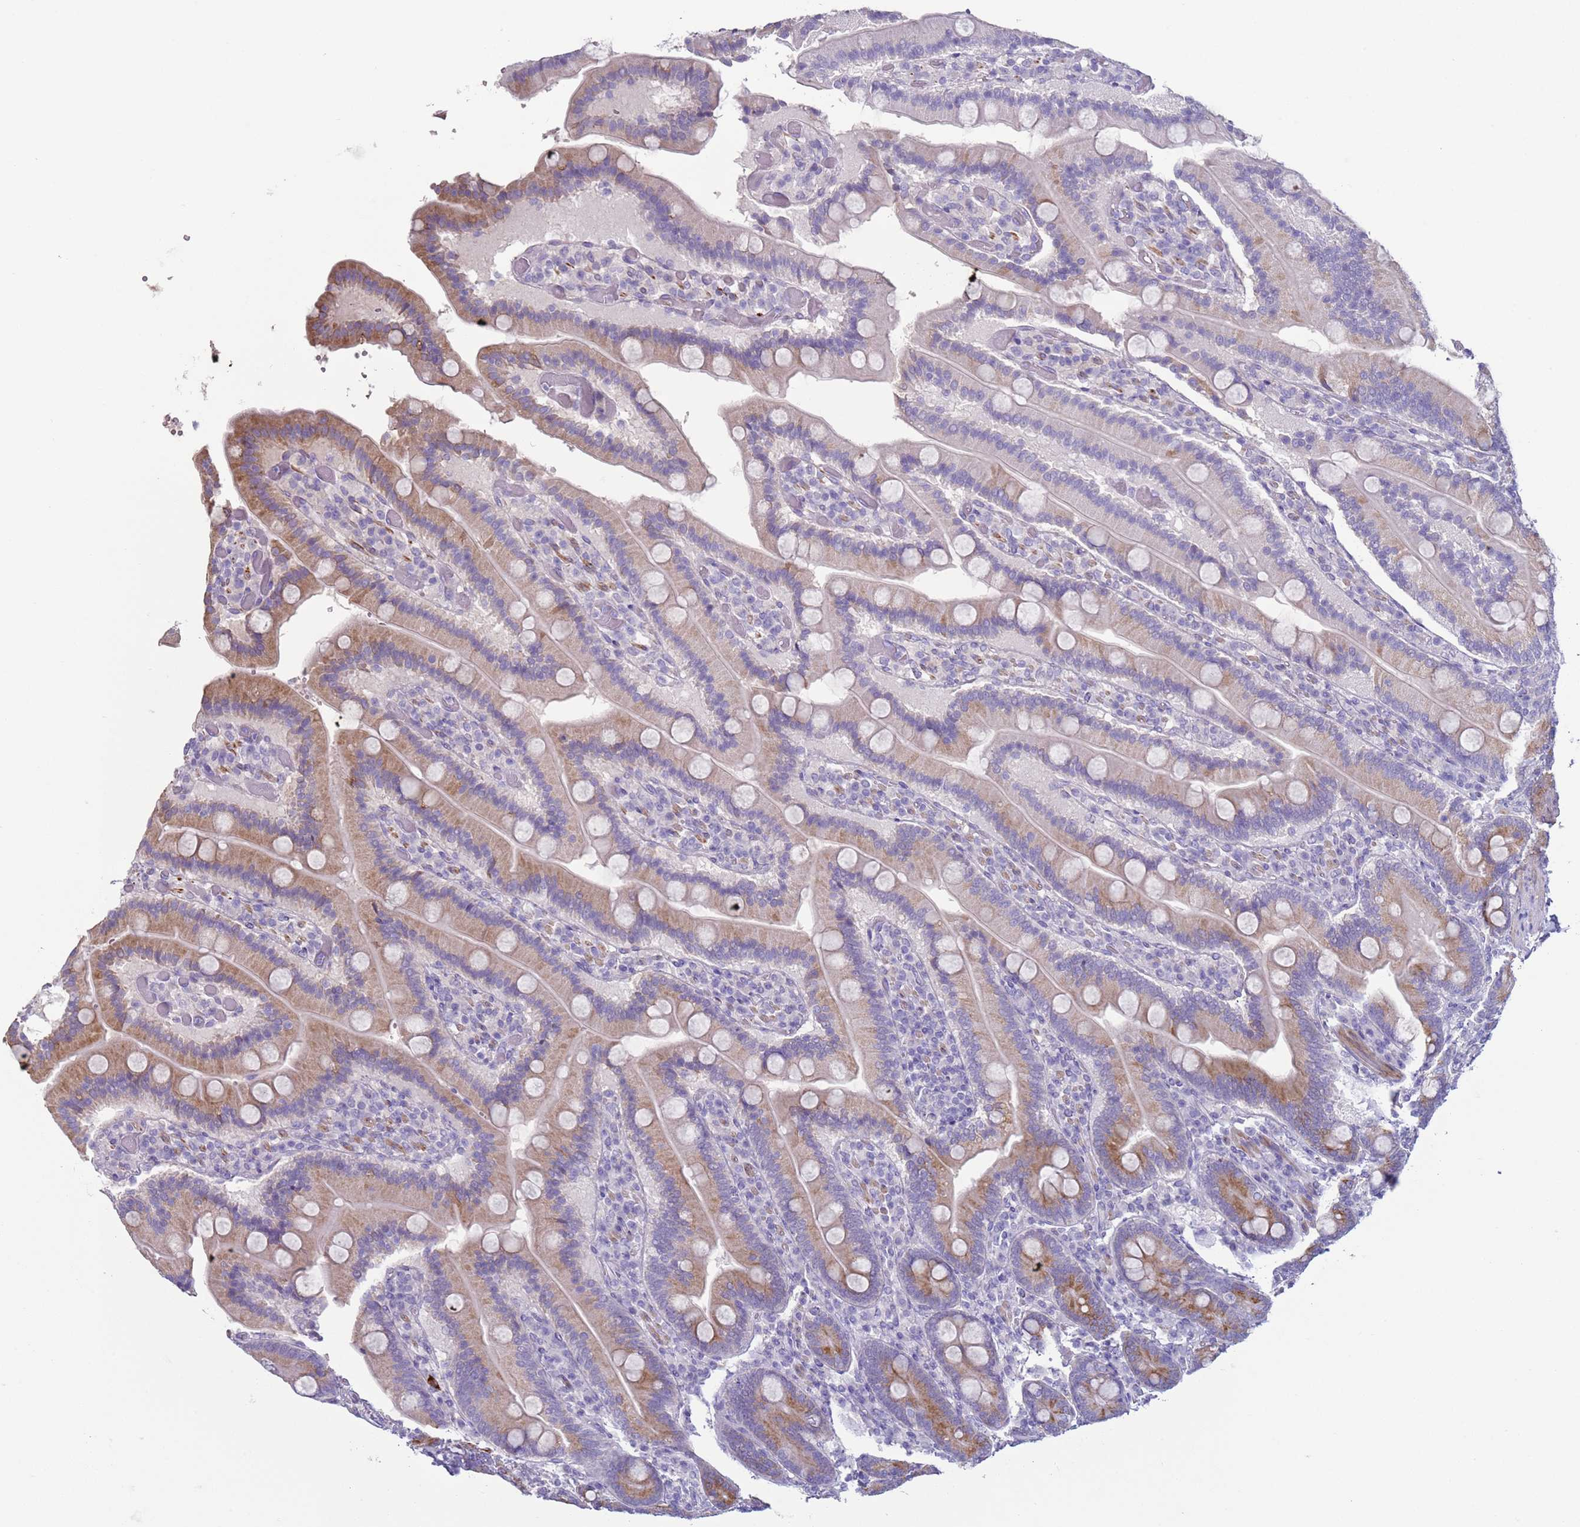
{"staining": {"intensity": "moderate", "quantity": "25%-75%", "location": "cytoplasmic/membranous"}, "tissue": "duodenum", "cell_type": "Glandular cells", "image_type": "normal", "snomed": [{"axis": "morphology", "description": "Normal tissue, NOS"}, {"axis": "topography", "description": "Duodenum"}], "caption": "Glandular cells show medium levels of moderate cytoplasmic/membranous positivity in approximately 25%-75% of cells in benign duodenum.", "gene": "NPAP1", "patient": {"sex": "female", "age": 62}}